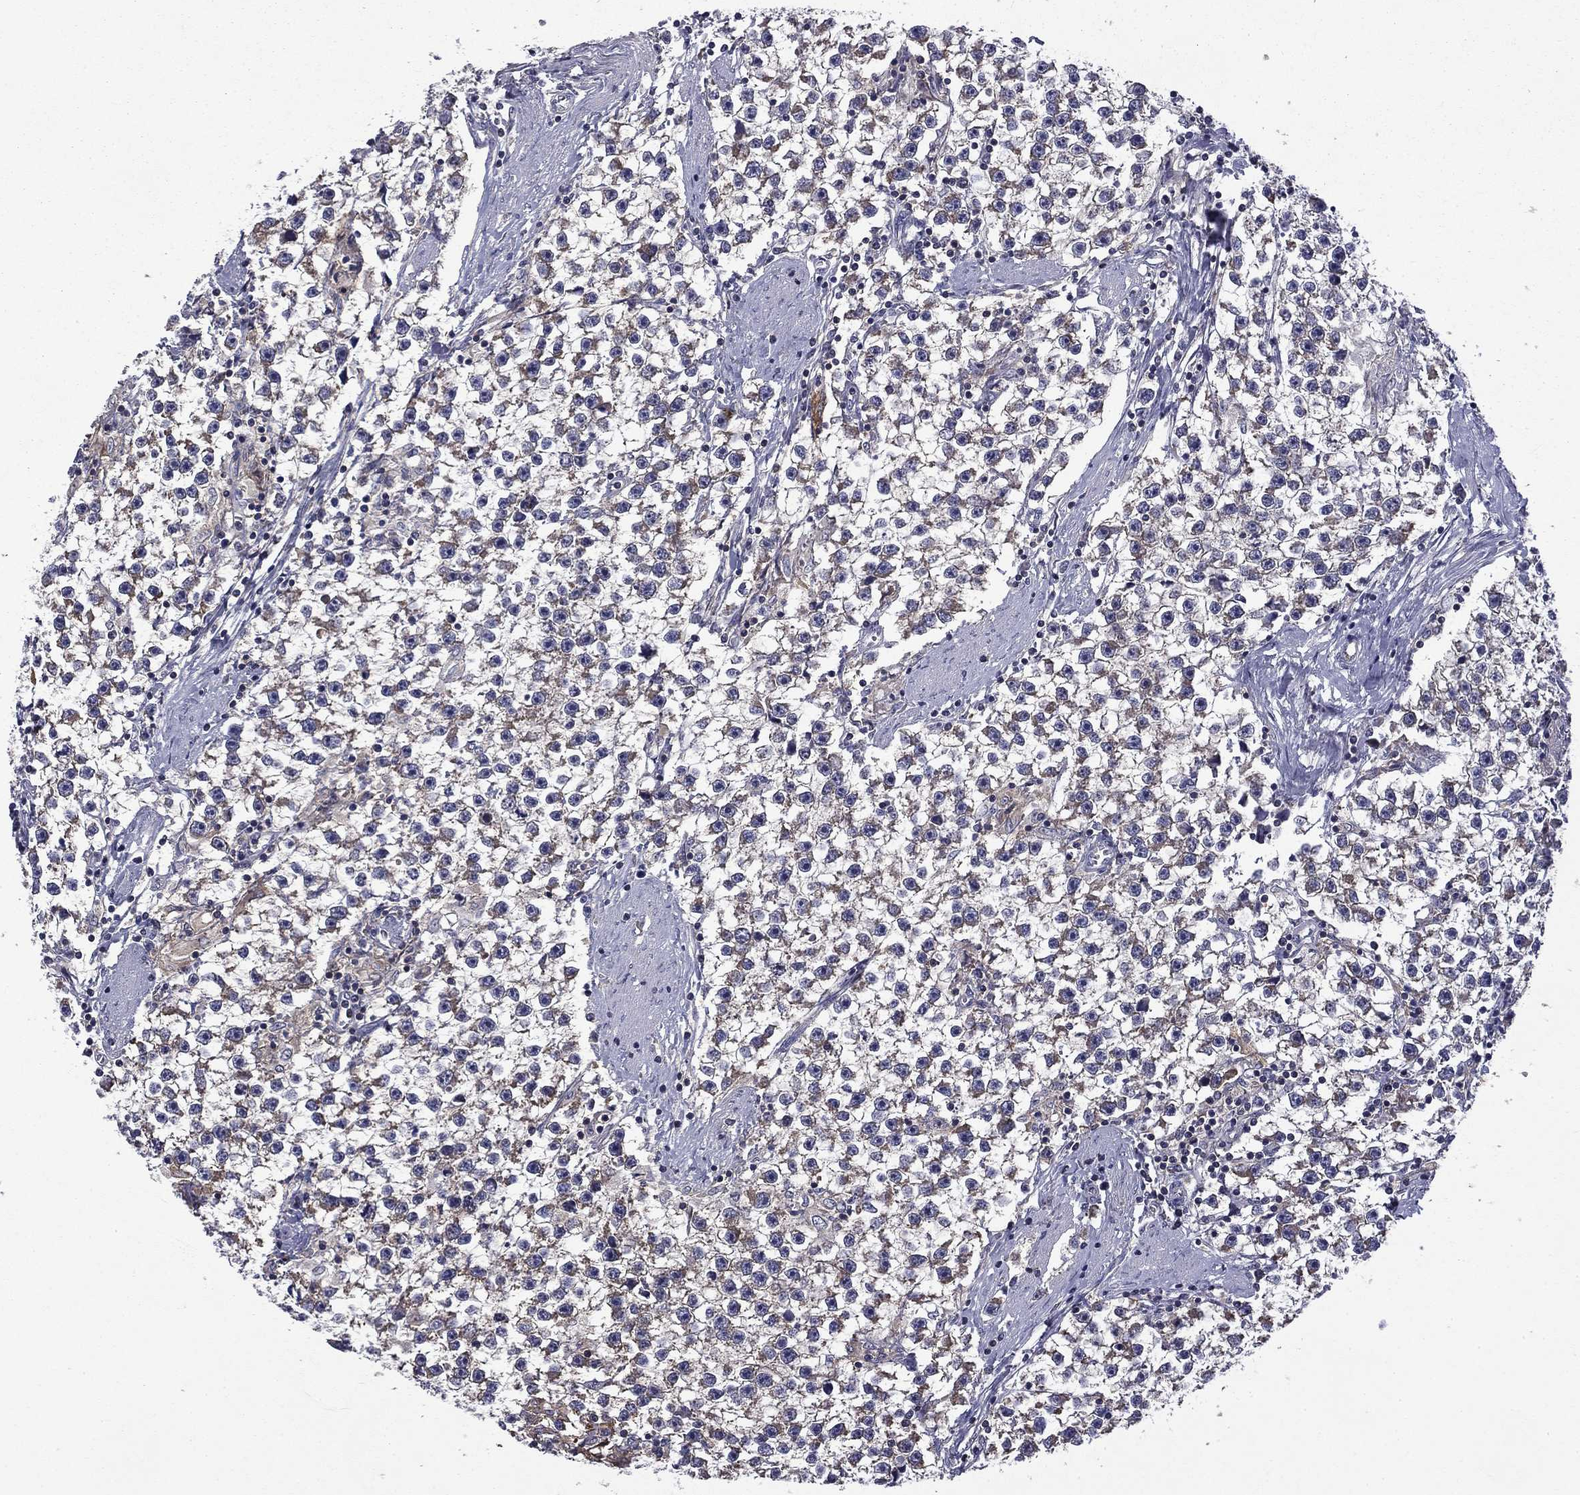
{"staining": {"intensity": "negative", "quantity": "none", "location": "none"}, "tissue": "testis cancer", "cell_type": "Tumor cells", "image_type": "cancer", "snomed": [{"axis": "morphology", "description": "Seminoma, NOS"}, {"axis": "topography", "description": "Testis"}], "caption": "Immunohistochemistry (IHC) image of human testis cancer (seminoma) stained for a protein (brown), which reveals no positivity in tumor cells.", "gene": "CEACAM7", "patient": {"sex": "male", "age": 59}}